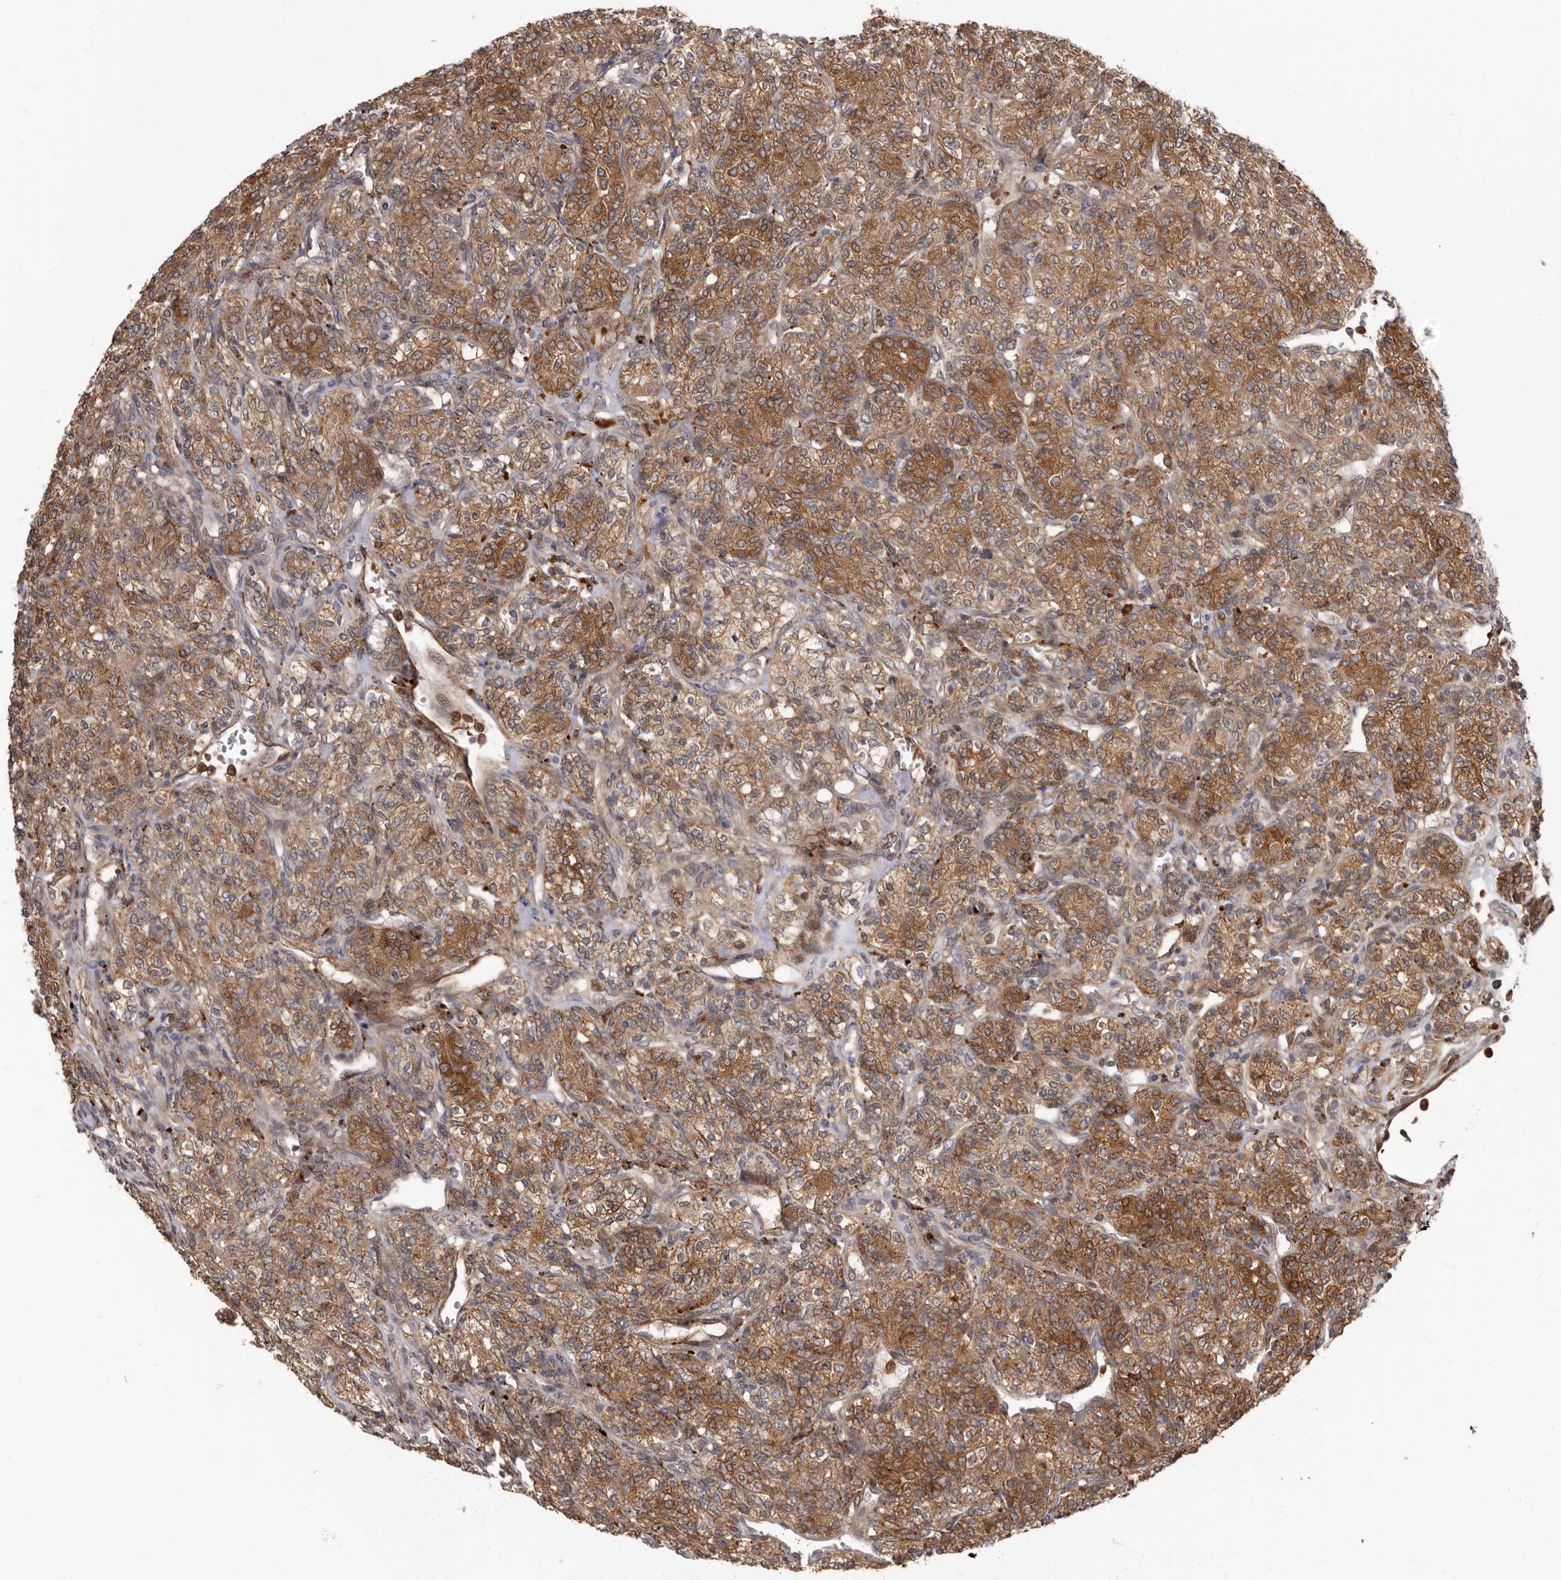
{"staining": {"intensity": "moderate", "quantity": ">75%", "location": "cytoplasmic/membranous"}, "tissue": "renal cancer", "cell_type": "Tumor cells", "image_type": "cancer", "snomed": [{"axis": "morphology", "description": "Adenocarcinoma, NOS"}, {"axis": "topography", "description": "Kidney"}], "caption": "There is medium levels of moderate cytoplasmic/membranous staining in tumor cells of adenocarcinoma (renal), as demonstrated by immunohistochemical staining (brown color).", "gene": "FGFR4", "patient": {"sex": "male", "age": 77}}